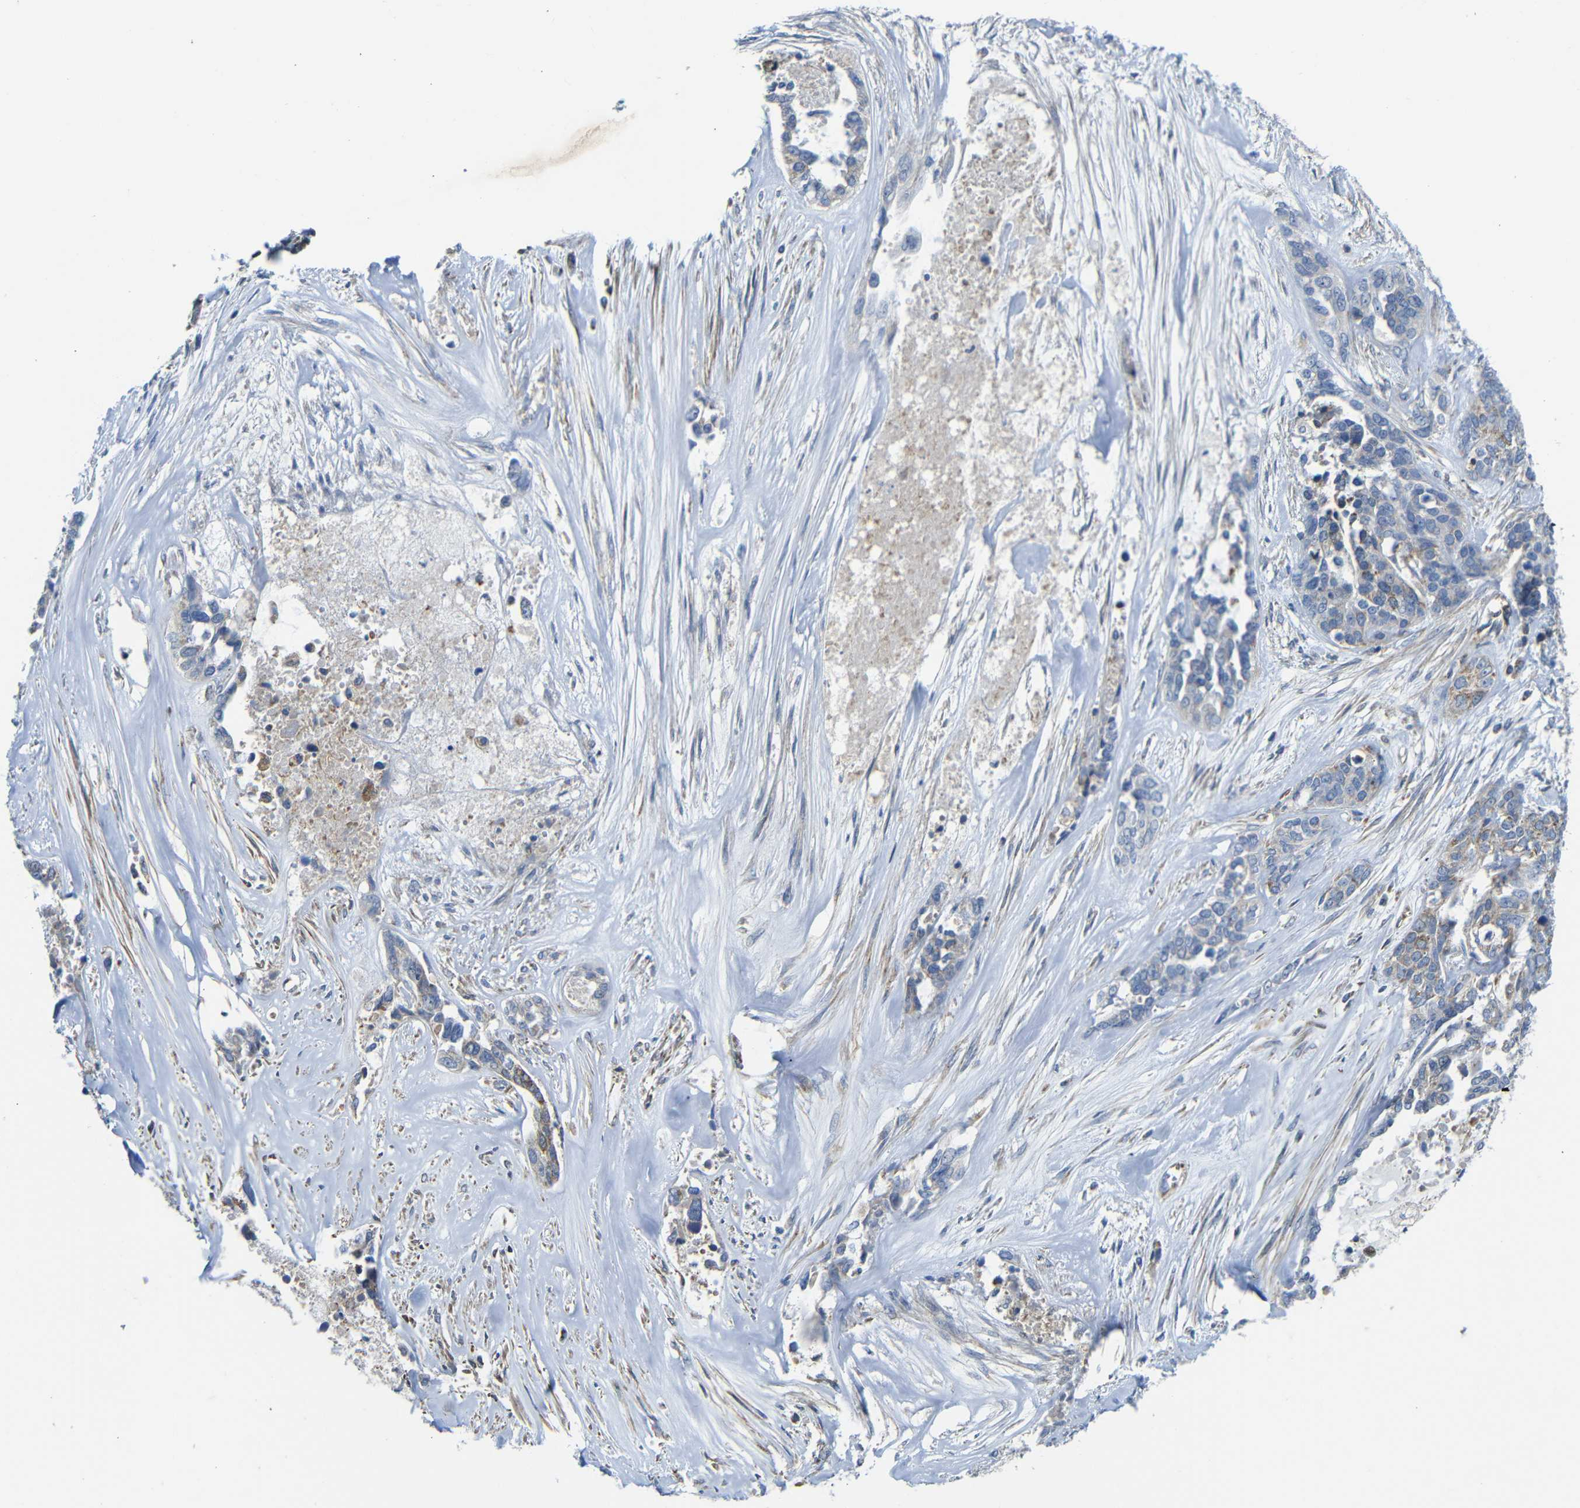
{"staining": {"intensity": "moderate", "quantity": "<25%", "location": "cytoplasmic/membranous"}, "tissue": "ovarian cancer", "cell_type": "Tumor cells", "image_type": "cancer", "snomed": [{"axis": "morphology", "description": "Cystadenocarcinoma, serous, NOS"}, {"axis": "topography", "description": "Ovary"}], "caption": "Protein expression analysis of human ovarian cancer (serous cystadenocarcinoma) reveals moderate cytoplasmic/membranous positivity in approximately <25% of tumor cells.", "gene": "PDCD1LG2", "patient": {"sex": "female", "age": 44}}